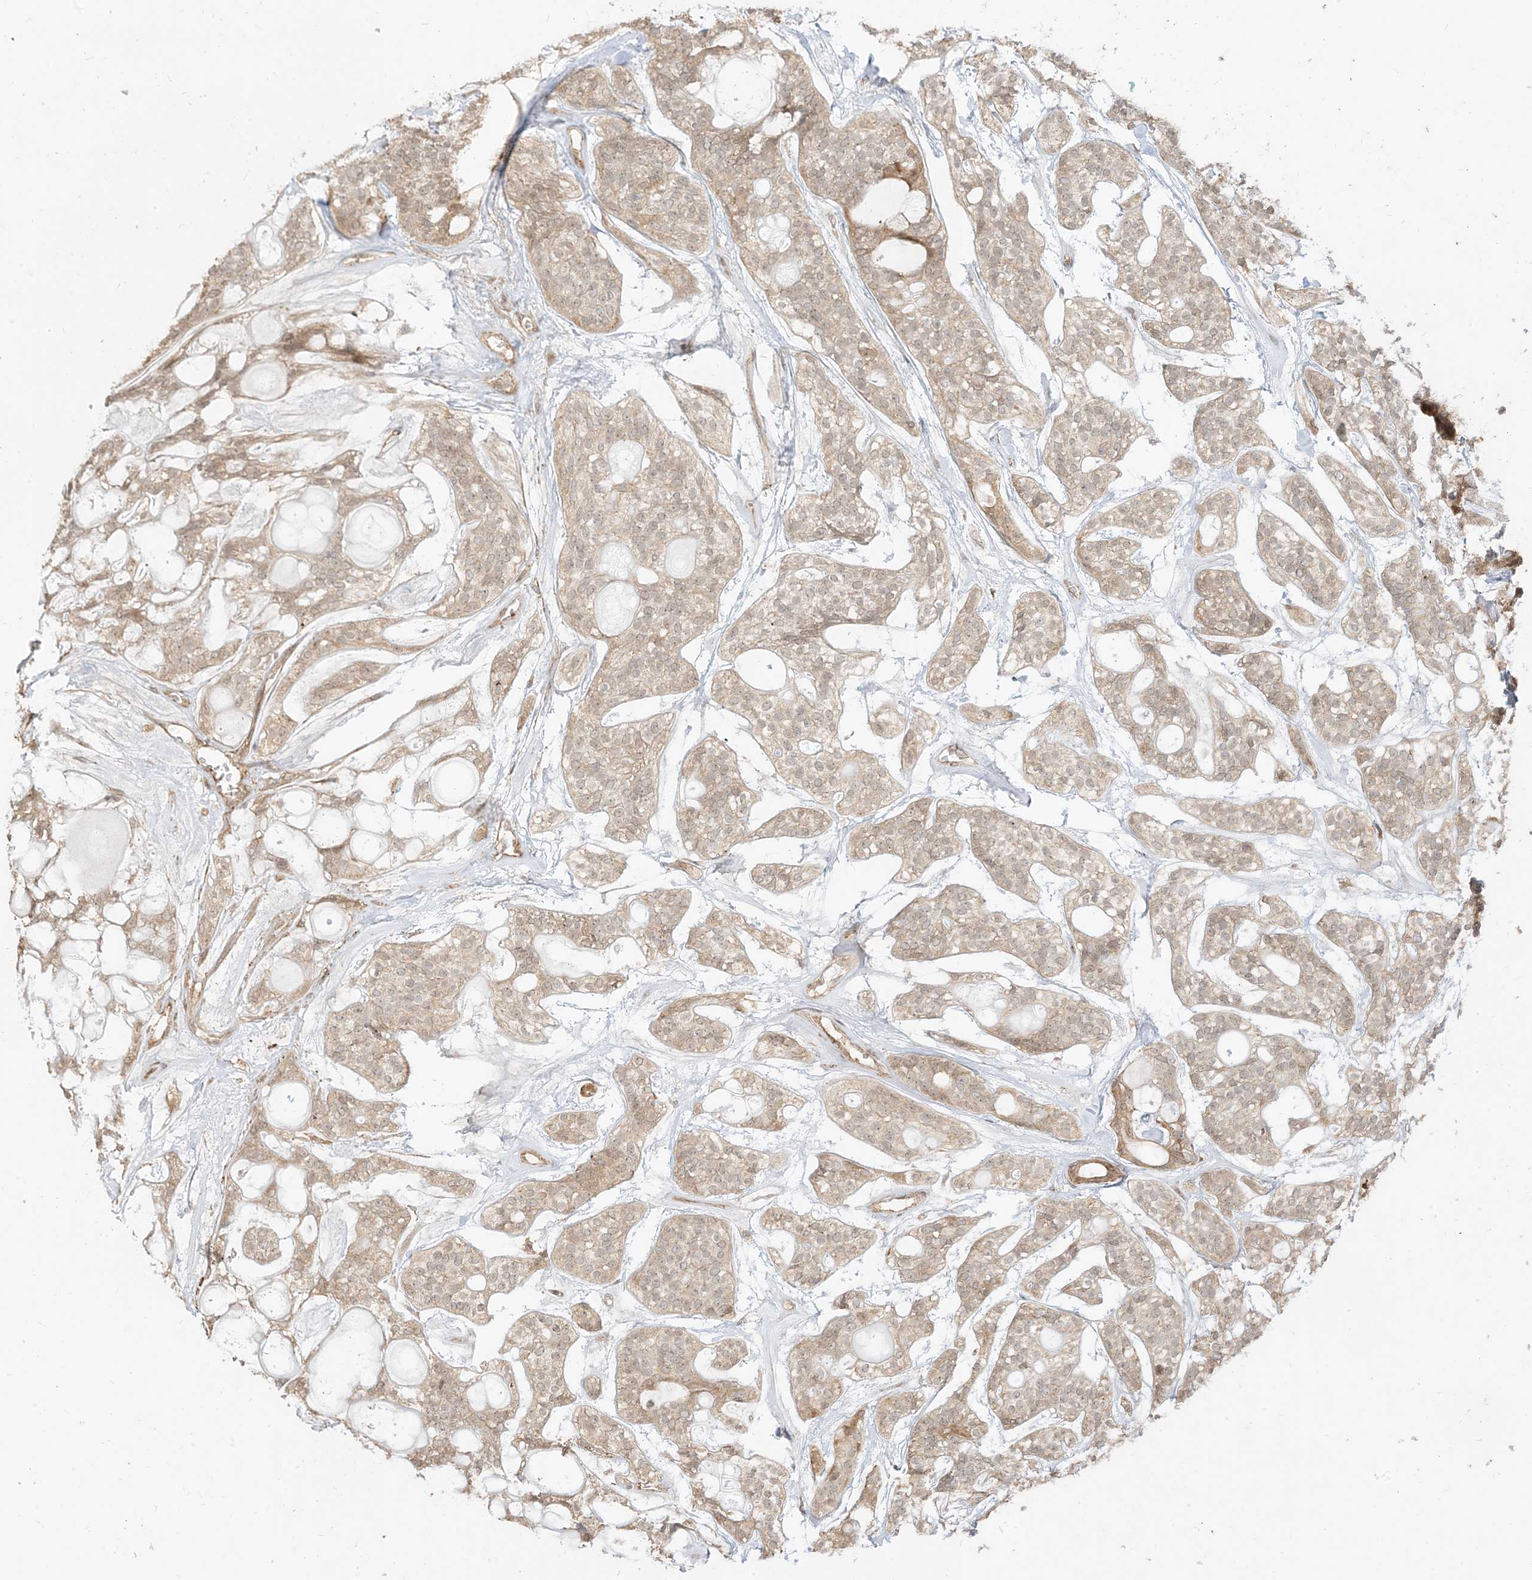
{"staining": {"intensity": "weak", "quantity": ">75%", "location": "cytoplasmic/membranous,nuclear"}, "tissue": "head and neck cancer", "cell_type": "Tumor cells", "image_type": "cancer", "snomed": [{"axis": "morphology", "description": "Adenocarcinoma, NOS"}, {"axis": "topography", "description": "Head-Neck"}], "caption": "An IHC image of neoplastic tissue is shown. Protein staining in brown shows weak cytoplasmic/membranous and nuclear positivity in adenocarcinoma (head and neck) within tumor cells.", "gene": "TBCC", "patient": {"sex": "male", "age": 66}}